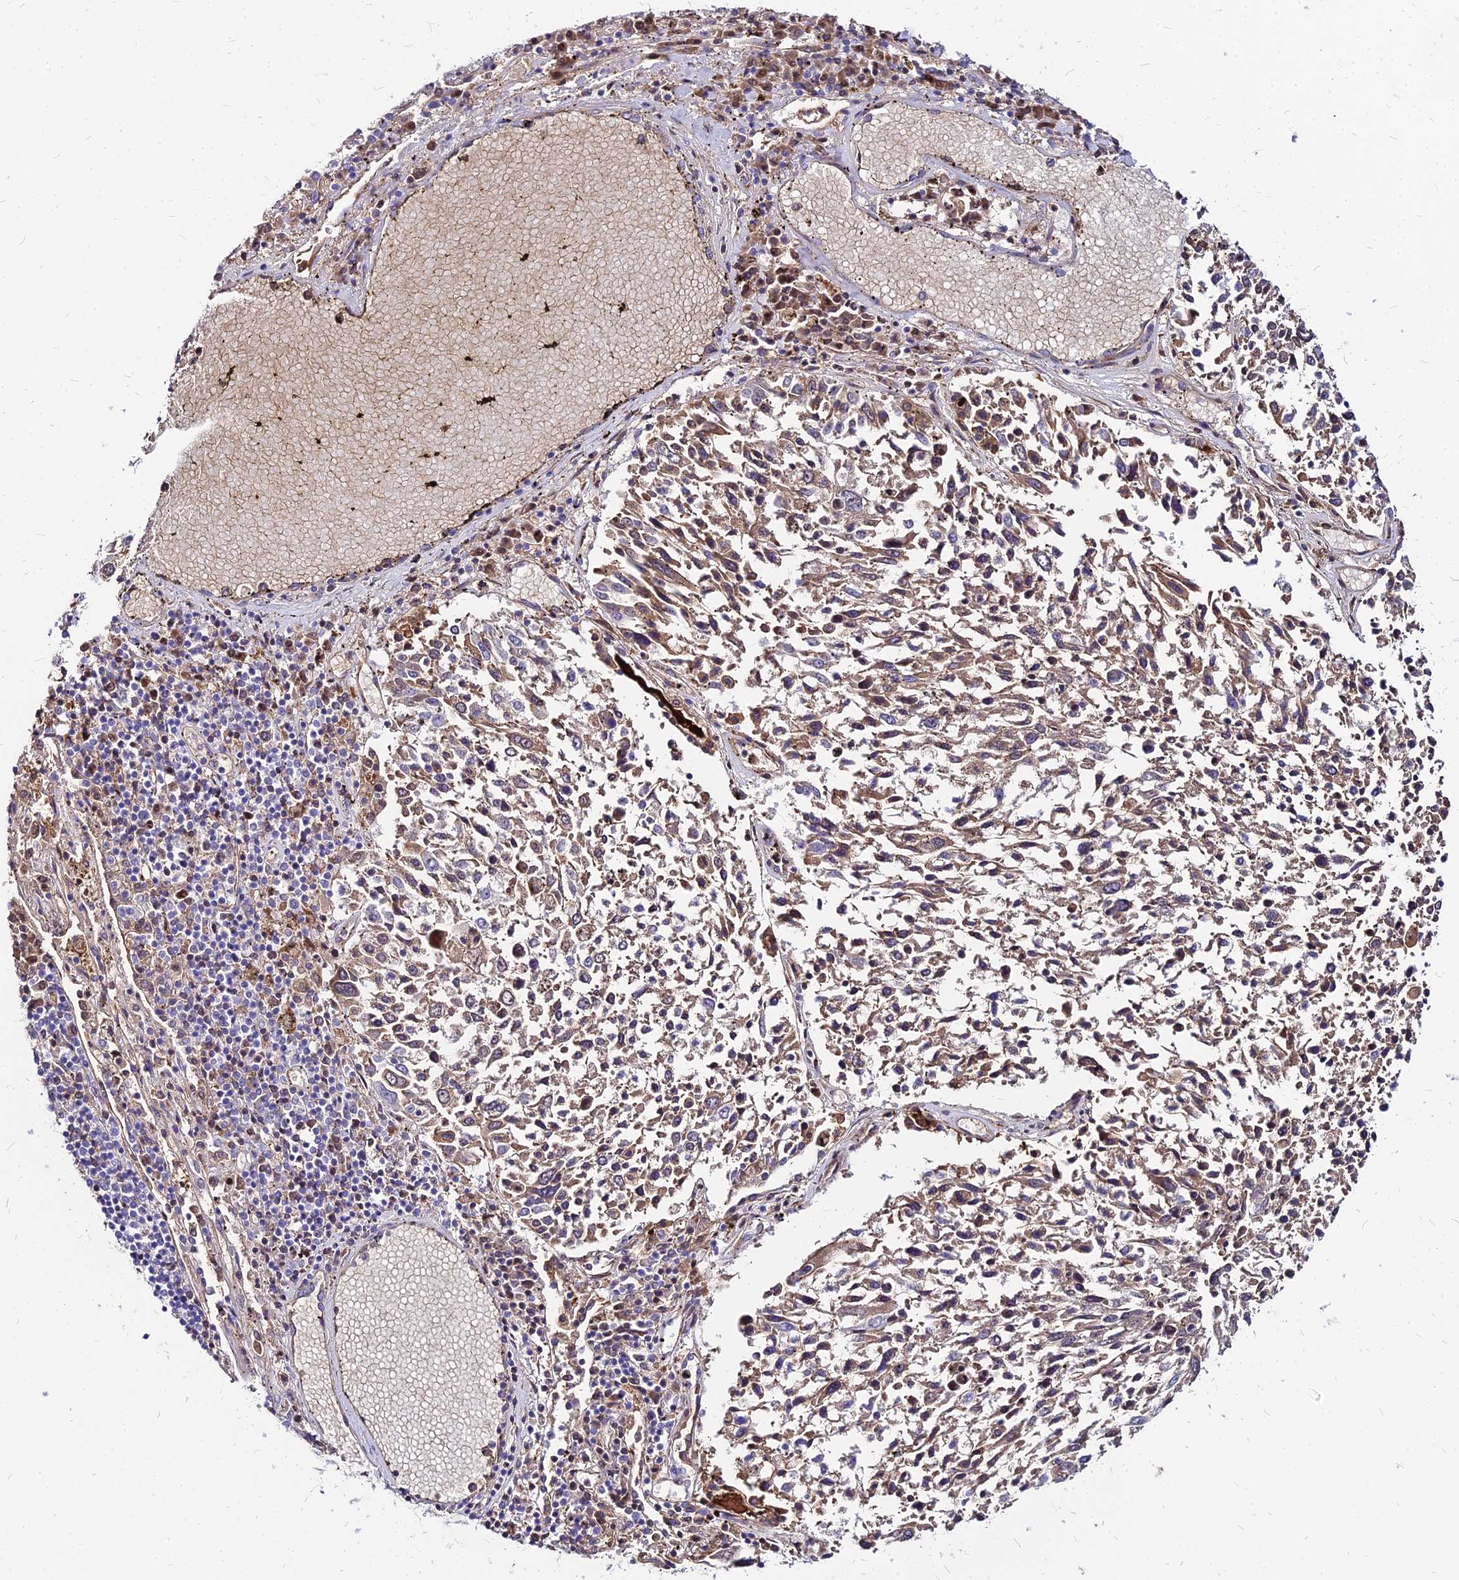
{"staining": {"intensity": "weak", "quantity": "25%-75%", "location": "cytoplasmic/membranous"}, "tissue": "lung cancer", "cell_type": "Tumor cells", "image_type": "cancer", "snomed": [{"axis": "morphology", "description": "Squamous cell carcinoma, NOS"}, {"axis": "topography", "description": "Lung"}], "caption": "Brown immunohistochemical staining in human lung squamous cell carcinoma demonstrates weak cytoplasmic/membranous staining in approximately 25%-75% of tumor cells.", "gene": "ACSM6", "patient": {"sex": "male", "age": 65}}